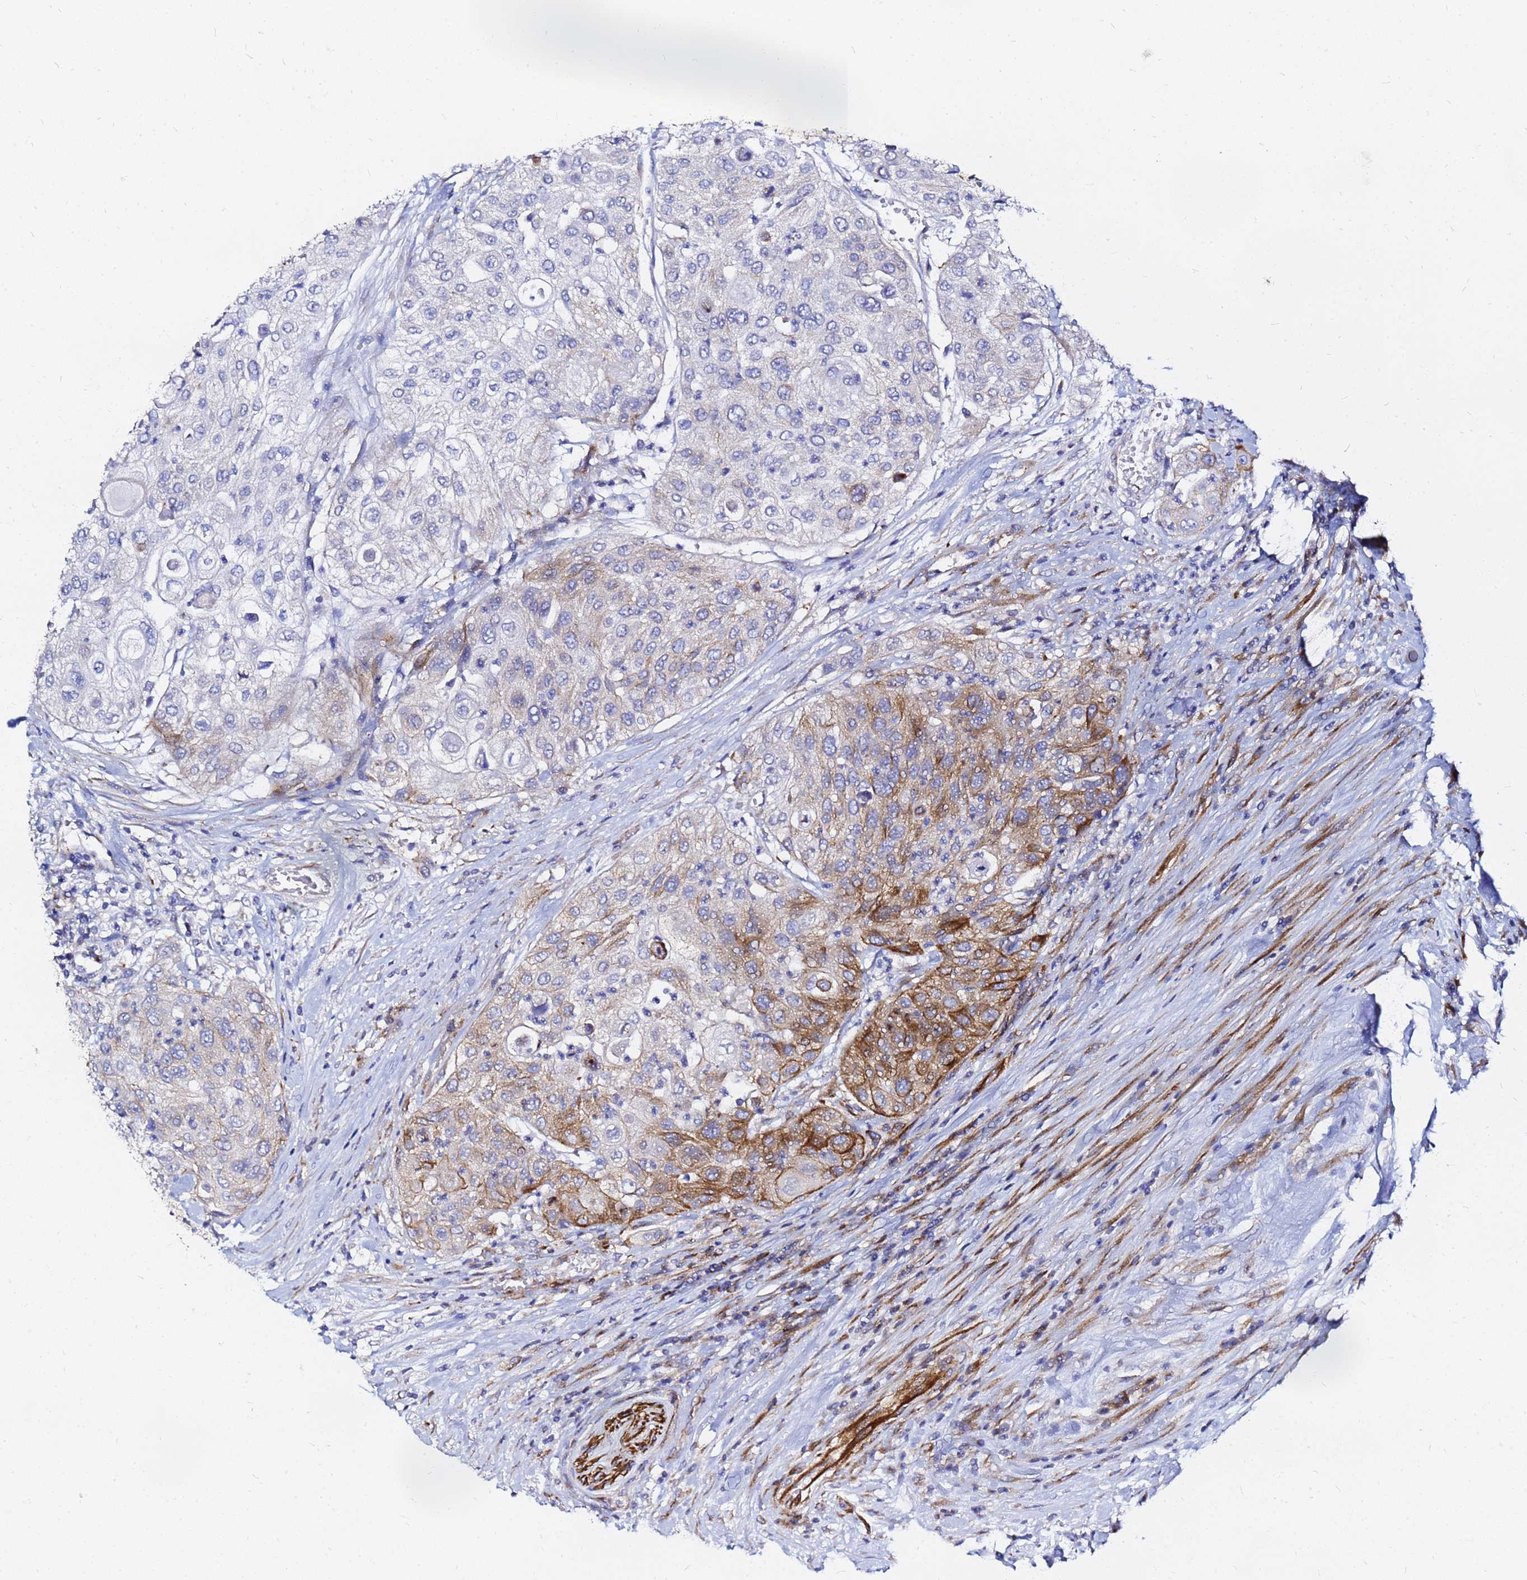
{"staining": {"intensity": "moderate", "quantity": "<25%", "location": "cytoplasmic/membranous"}, "tissue": "urothelial cancer", "cell_type": "Tumor cells", "image_type": "cancer", "snomed": [{"axis": "morphology", "description": "Urothelial carcinoma, High grade"}, {"axis": "topography", "description": "Urinary bladder"}], "caption": "A photomicrograph of human urothelial carcinoma (high-grade) stained for a protein displays moderate cytoplasmic/membranous brown staining in tumor cells.", "gene": "TUBA8", "patient": {"sex": "female", "age": 79}}